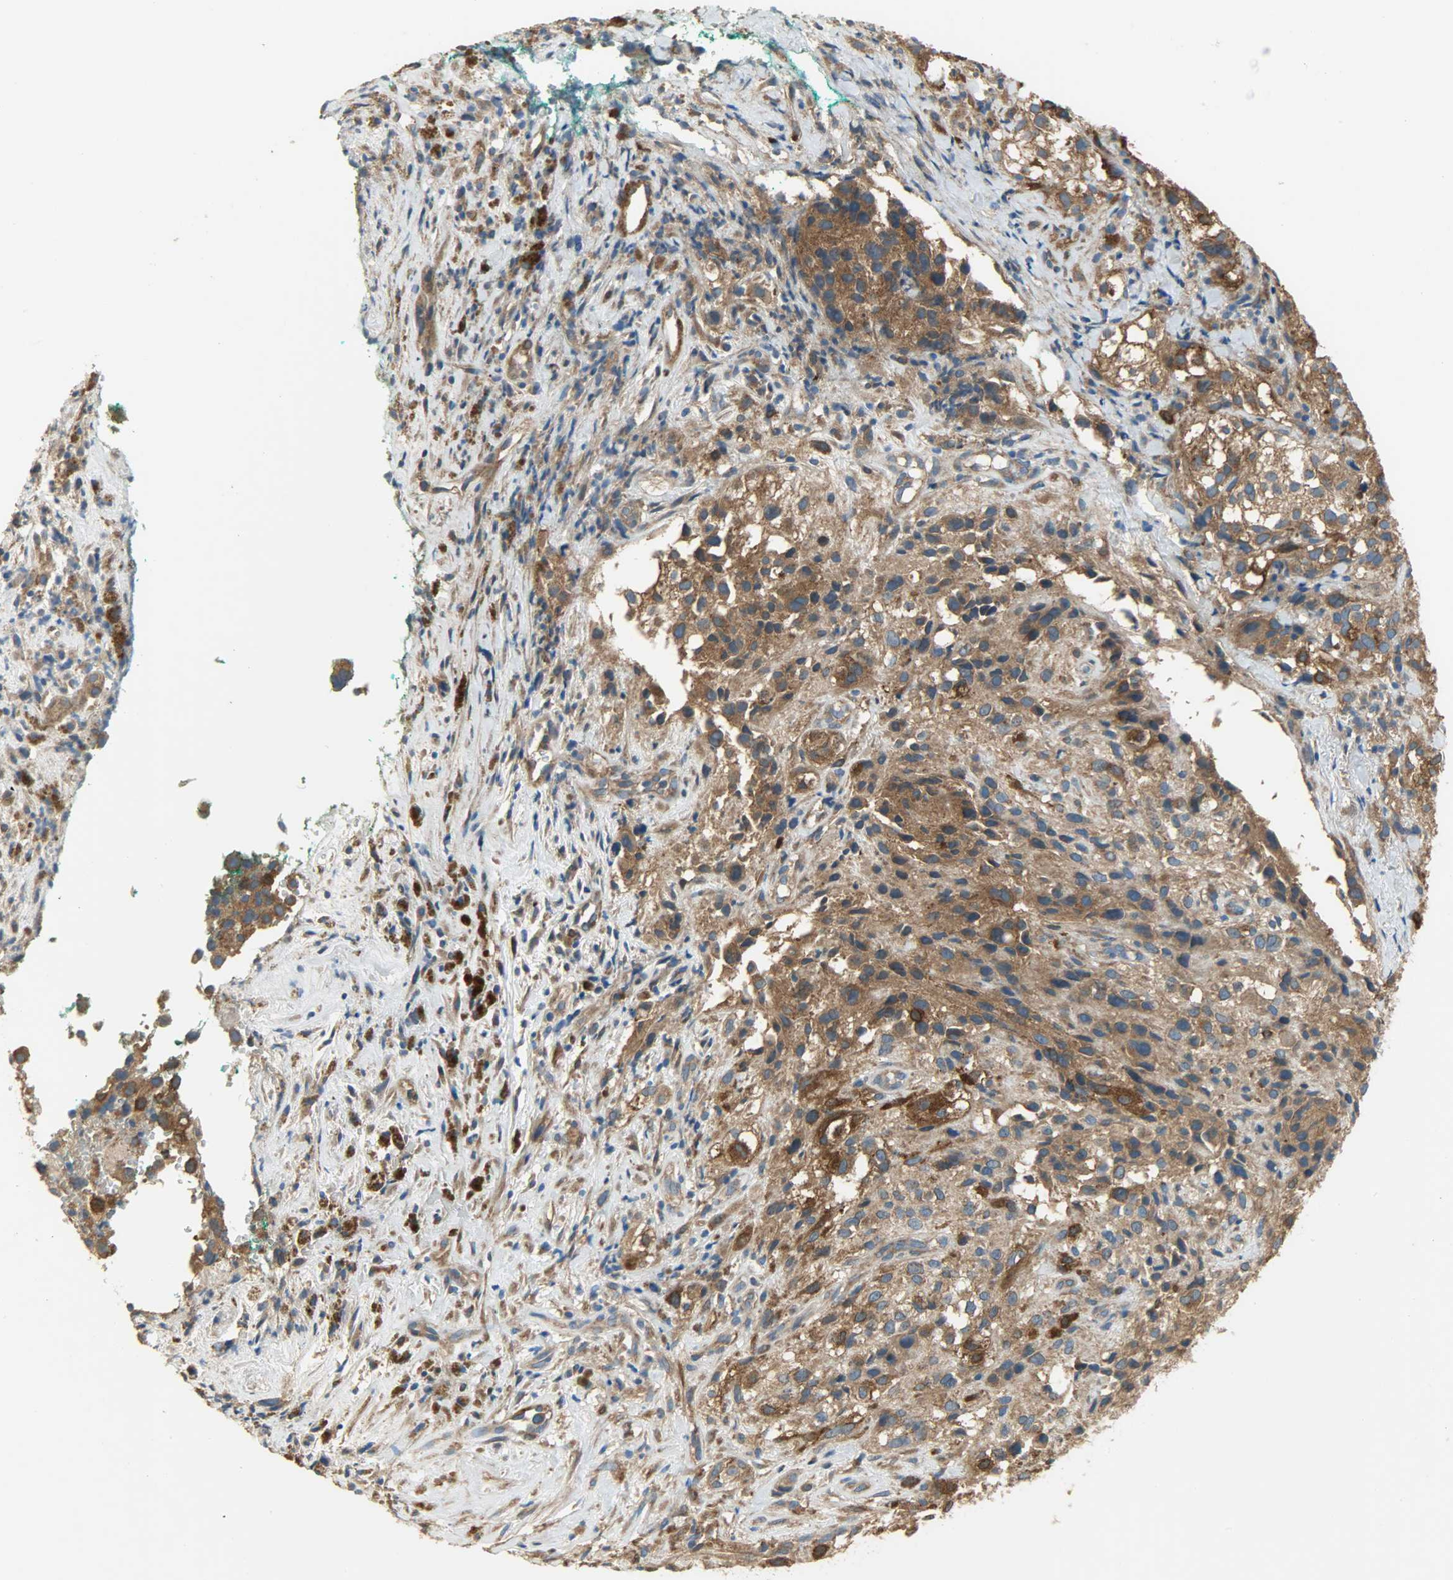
{"staining": {"intensity": "strong", "quantity": ">75%", "location": "cytoplasmic/membranous"}, "tissue": "melanoma", "cell_type": "Tumor cells", "image_type": "cancer", "snomed": [{"axis": "morphology", "description": "Necrosis, NOS"}, {"axis": "morphology", "description": "Malignant melanoma, NOS"}, {"axis": "topography", "description": "Skin"}], "caption": "About >75% of tumor cells in melanoma demonstrate strong cytoplasmic/membranous protein expression as visualized by brown immunohistochemical staining.", "gene": "C1orf198", "patient": {"sex": "female", "age": 87}}